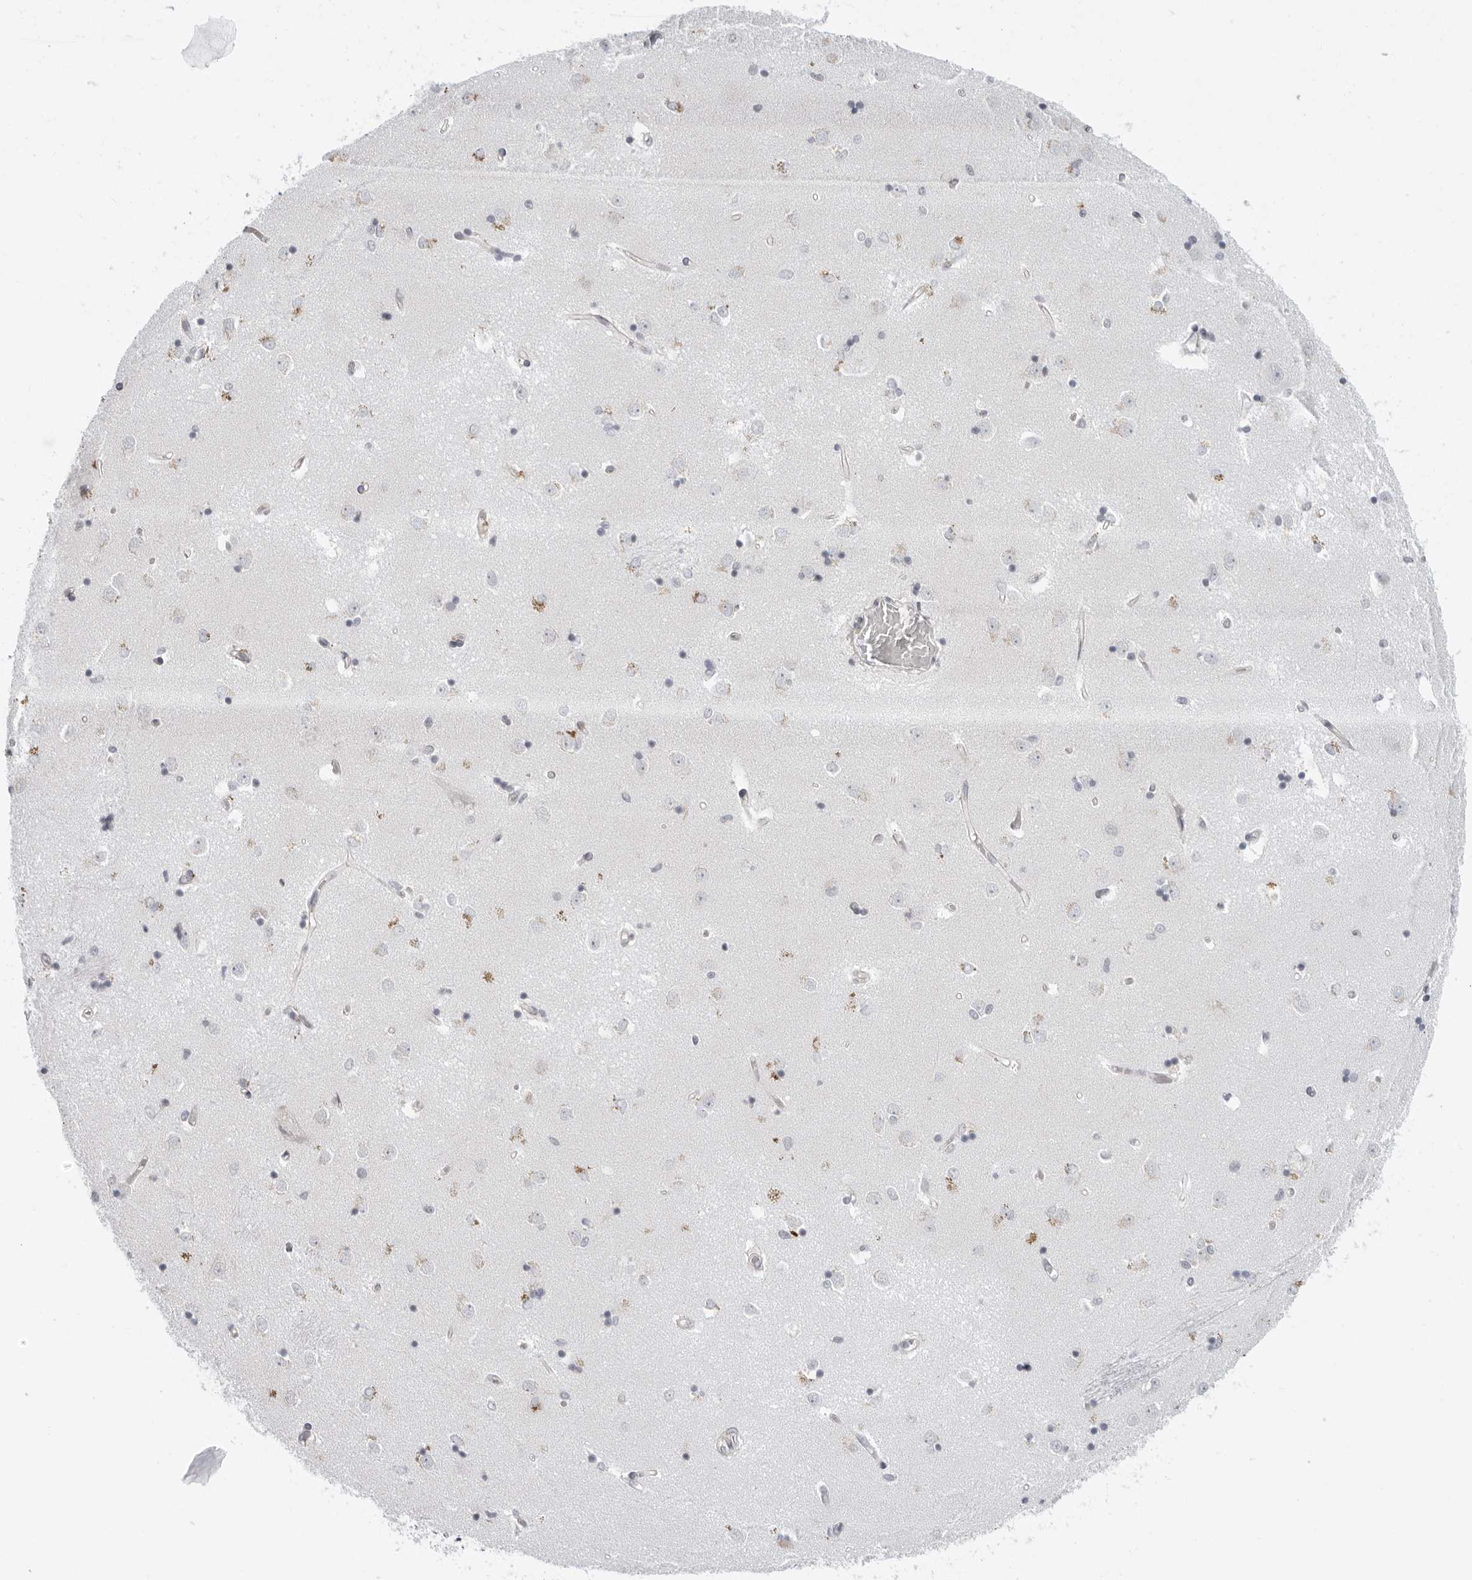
{"staining": {"intensity": "weak", "quantity": "<25%", "location": "cytoplasmic/membranous"}, "tissue": "caudate", "cell_type": "Glial cells", "image_type": "normal", "snomed": [{"axis": "morphology", "description": "Normal tissue, NOS"}, {"axis": "topography", "description": "Lateral ventricle wall"}], "caption": "This micrograph is of unremarkable caudate stained with IHC to label a protein in brown with the nuclei are counter-stained blue. There is no staining in glial cells. The staining was performed using DAB (3,3'-diaminobenzidine) to visualize the protein expression in brown, while the nuclei were stained in blue with hematoxylin (Magnification: 20x).", "gene": "SUGCT", "patient": {"sex": "male", "age": 45}}